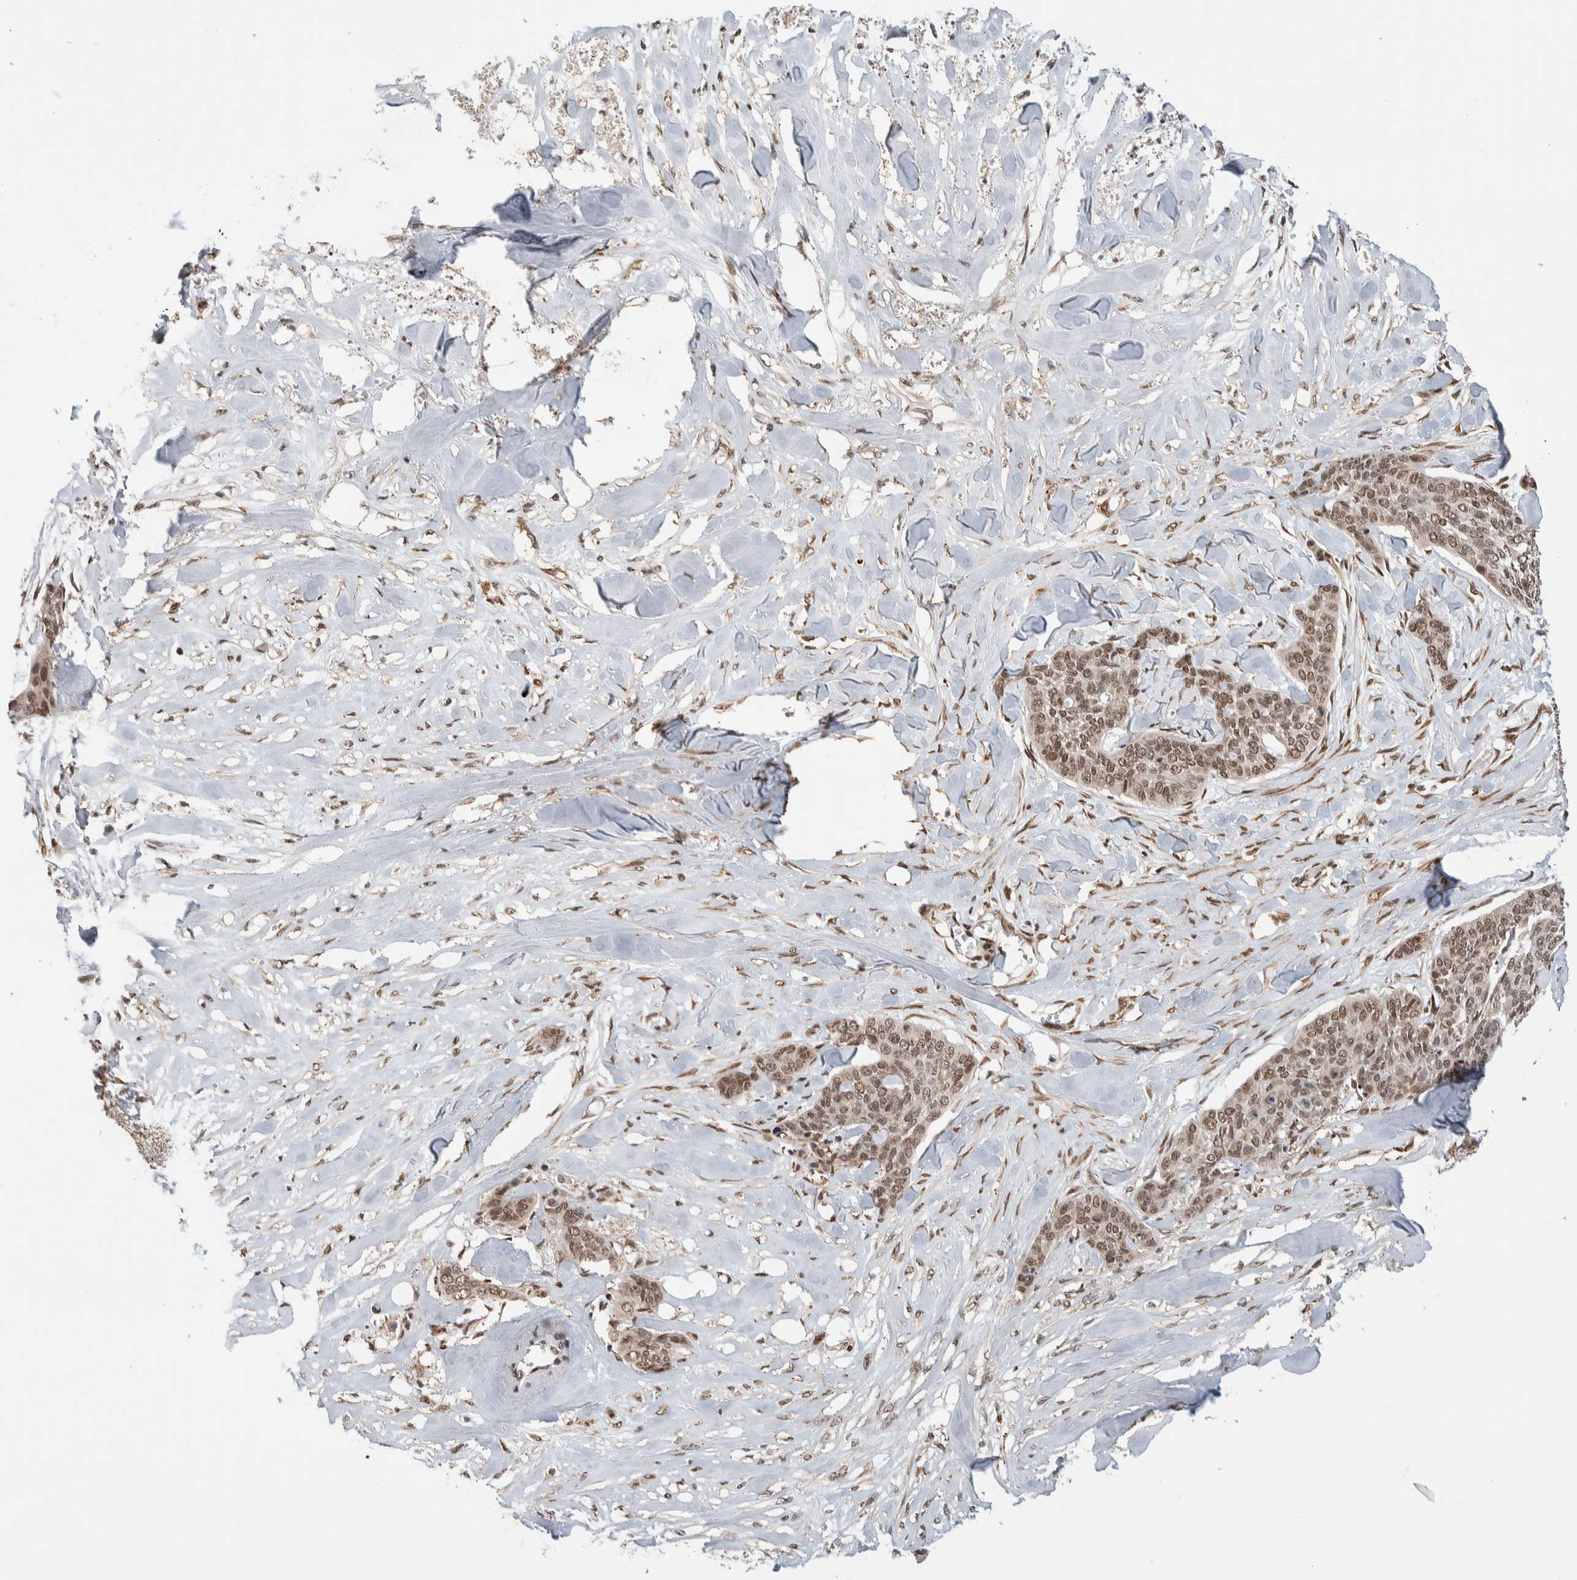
{"staining": {"intensity": "moderate", "quantity": ">75%", "location": "nuclear"}, "tissue": "skin cancer", "cell_type": "Tumor cells", "image_type": "cancer", "snomed": [{"axis": "morphology", "description": "Basal cell carcinoma"}, {"axis": "topography", "description": "Skin"}], "caption": "Tumor cells demonstrate medium levels of moderate nuclear expression in approximately >75% of cells in skin basal cell carcinoma. (IHC, brightfield microscopy, high magnification).", "gene": "TNRC18", "patient": {"sex": "female", "age": 64}}